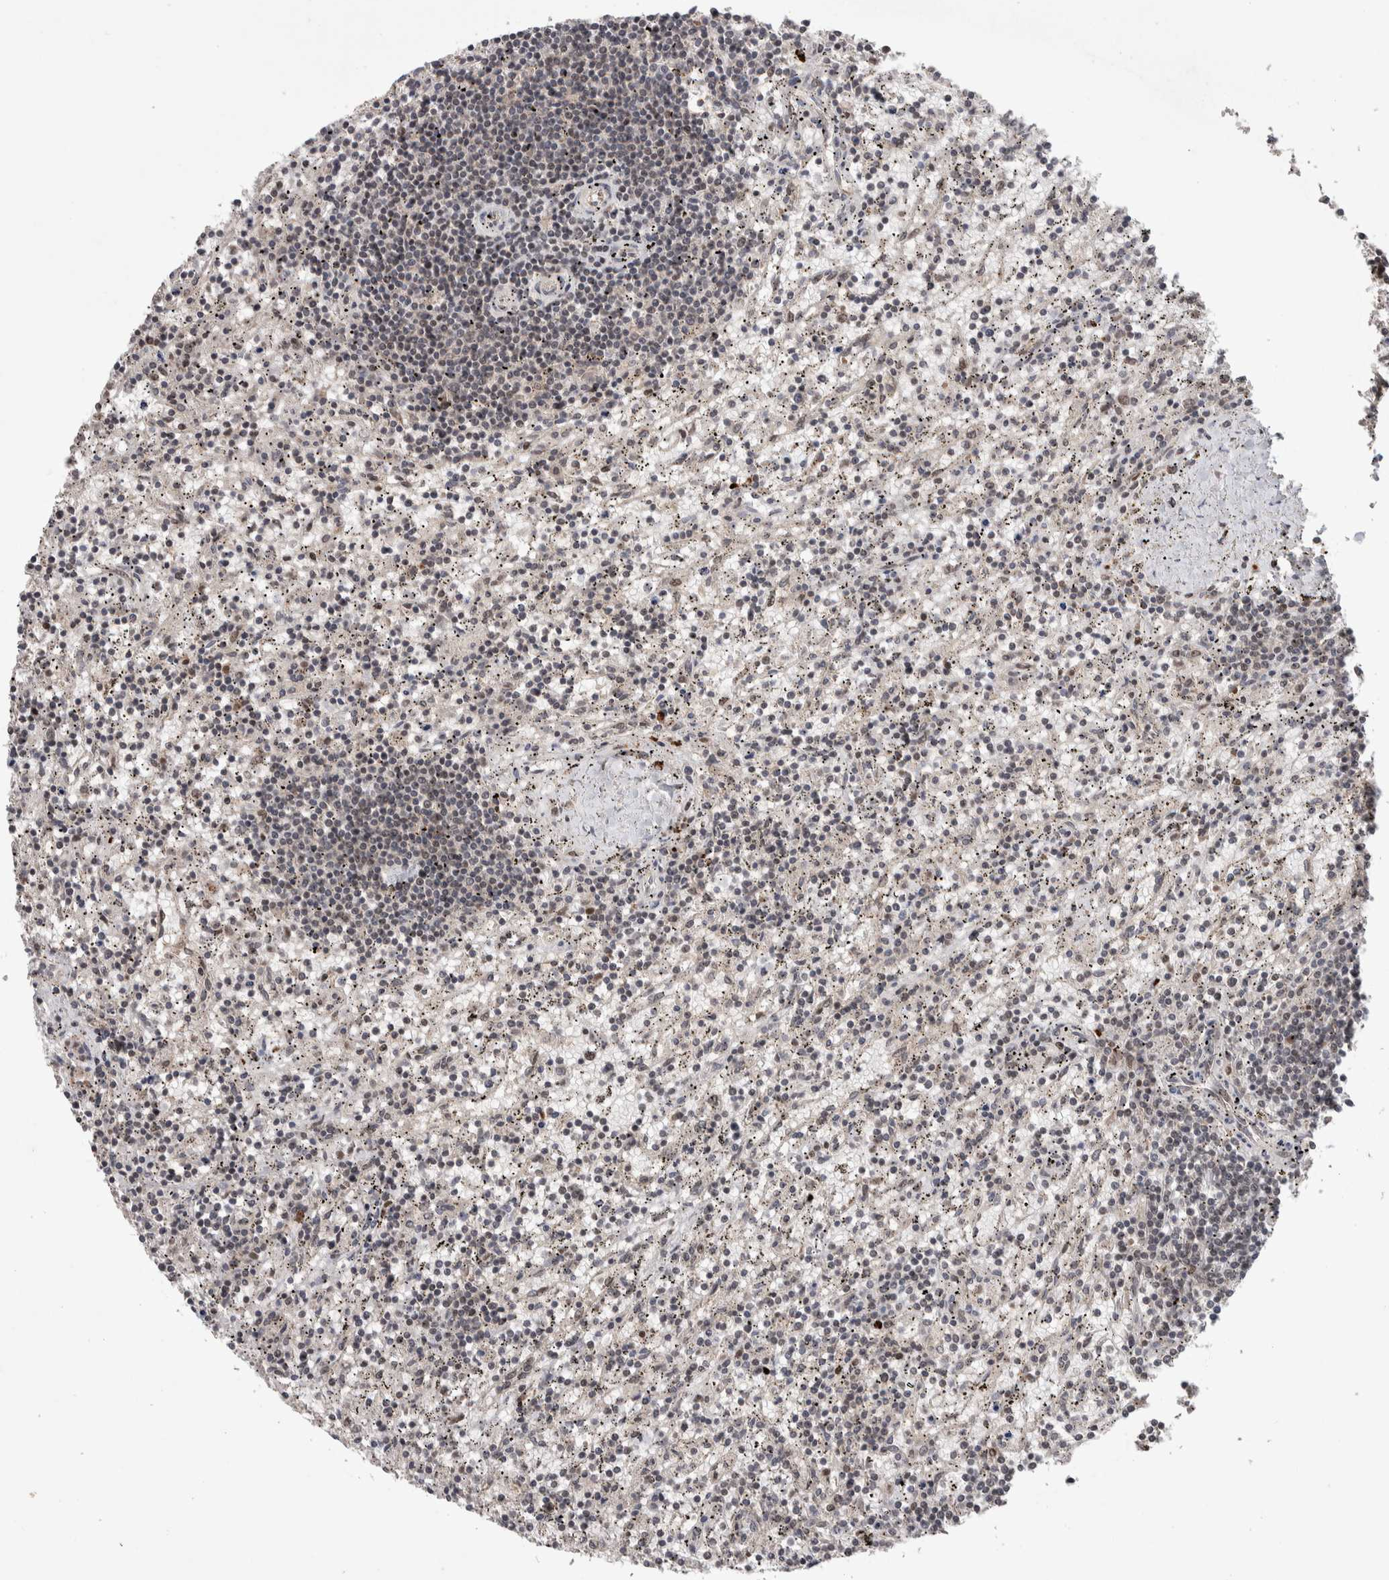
{"staining": {"intensity": "weak", "quantity": "<25%", "location": "nuclear"}, "tissue": "lymphoma", "cell_type": "Tumor cells", "image_type": "cancer", "snomed": [{"axis": "morphology", "description": "Malignant lymphoma, non-Hodgkin's type, Low grade"}, {"axis": "topography", "description": "Spleen"}], "caption": "An immunohistochemistry (IHC) micrograph of malignant lymphoma, non-Hodgkin's type (low-grade) is shown. There is no staining in tumor cells of malignant lymphoma, non-Hodgkin's type (low-grade).", "gene": "ZNF592", "patient": {"sex": "male", "age": 76}}